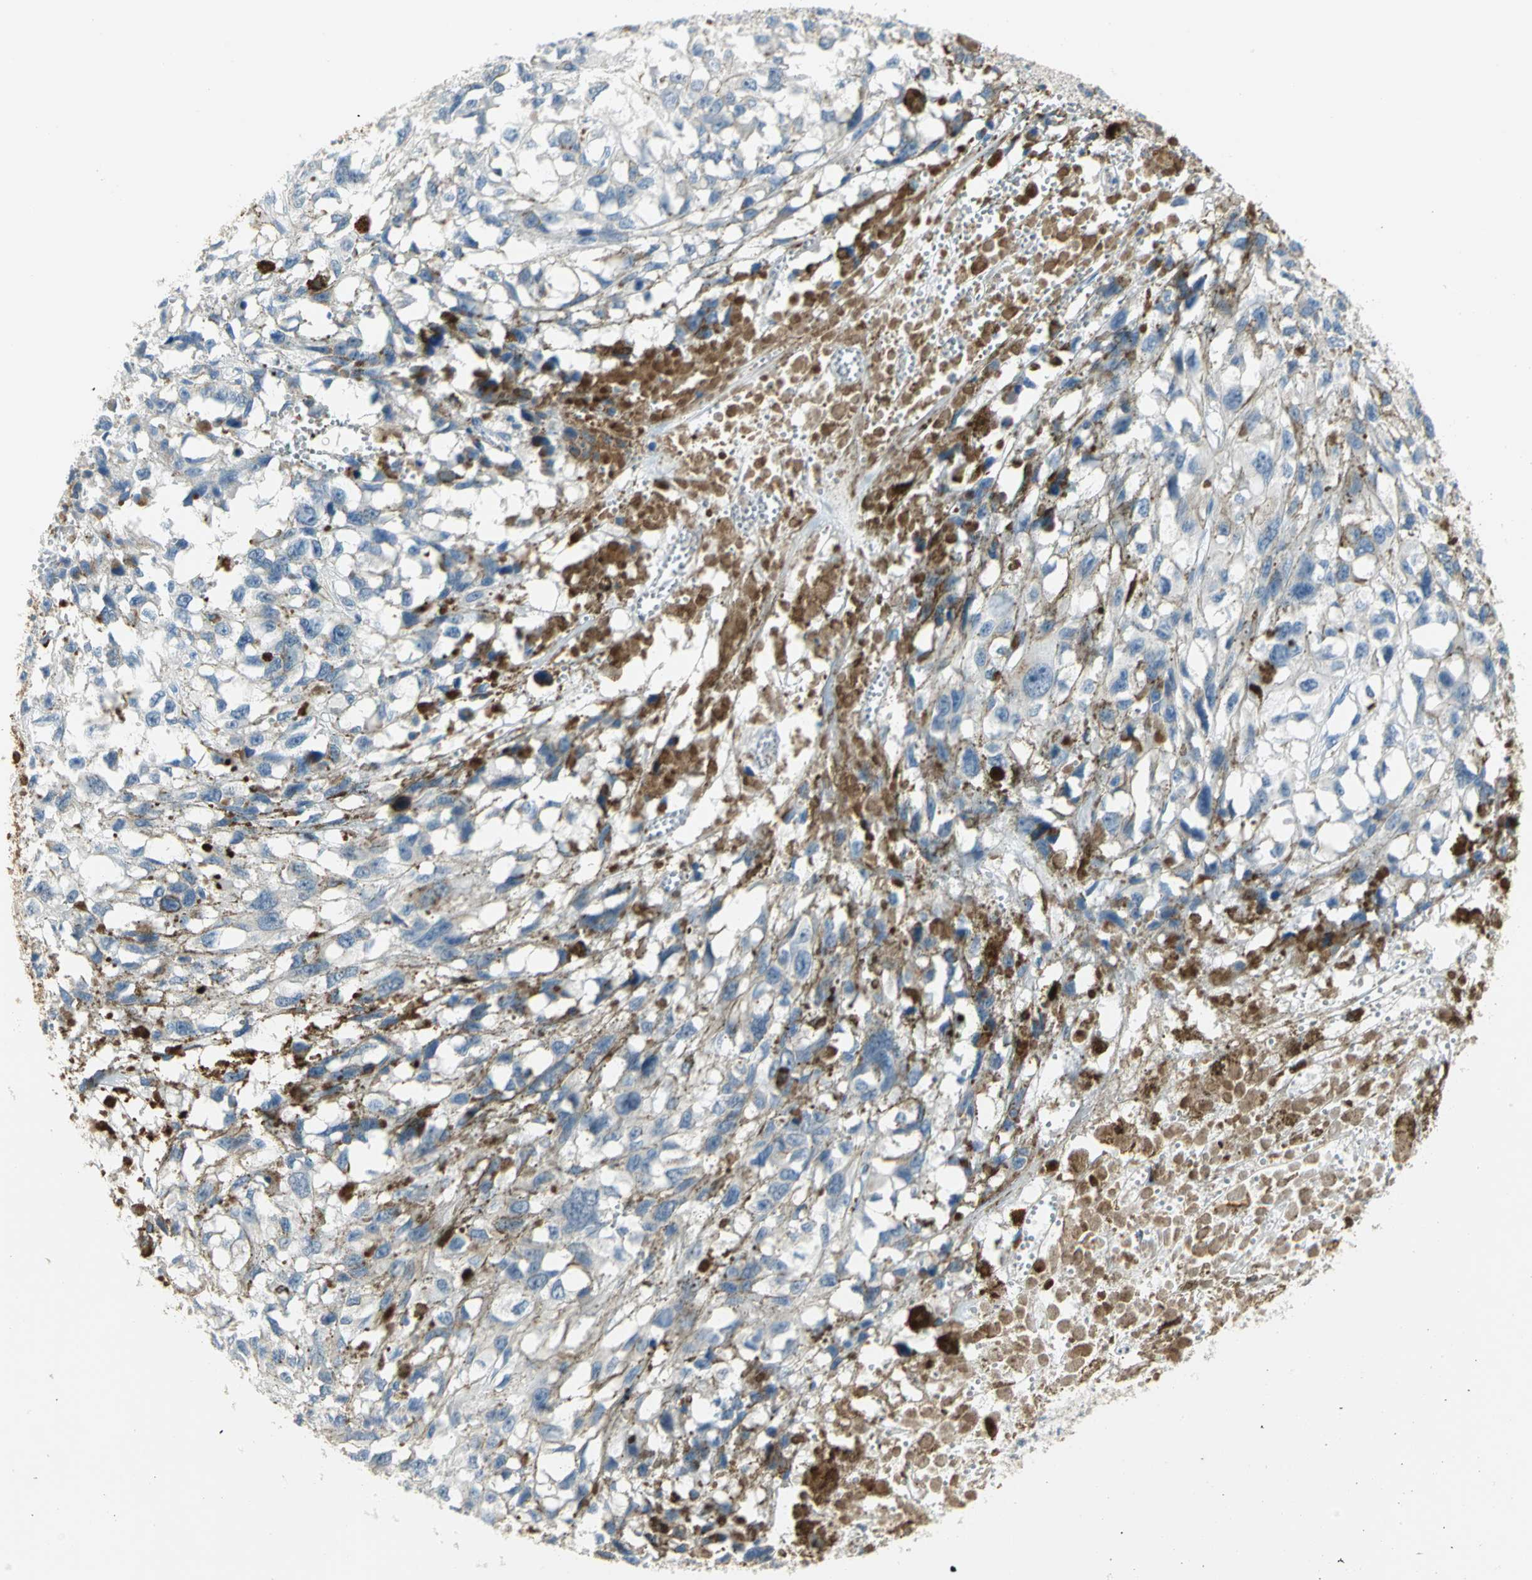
{"staining": {"intensity": "negative", "quantity": "none", "location": "none"}, "tissue": "melanoma", "cell_type": "Tumor cells", "image_type": "cancer", "snomed": [{"axis": "morphology", "description": "Malignant melanoma, Metastatic site"}, {"axis": "topography", "description": "Lymph node"}], "caption": "Immunohistochemistry photomicrograph of human malignant melanoma (metastatic site) stained for a protein (brown), which demonstrates no expression in tumor cells.", "gene": "ZIC1", "patient": {"sex": "male", "age": 59}}